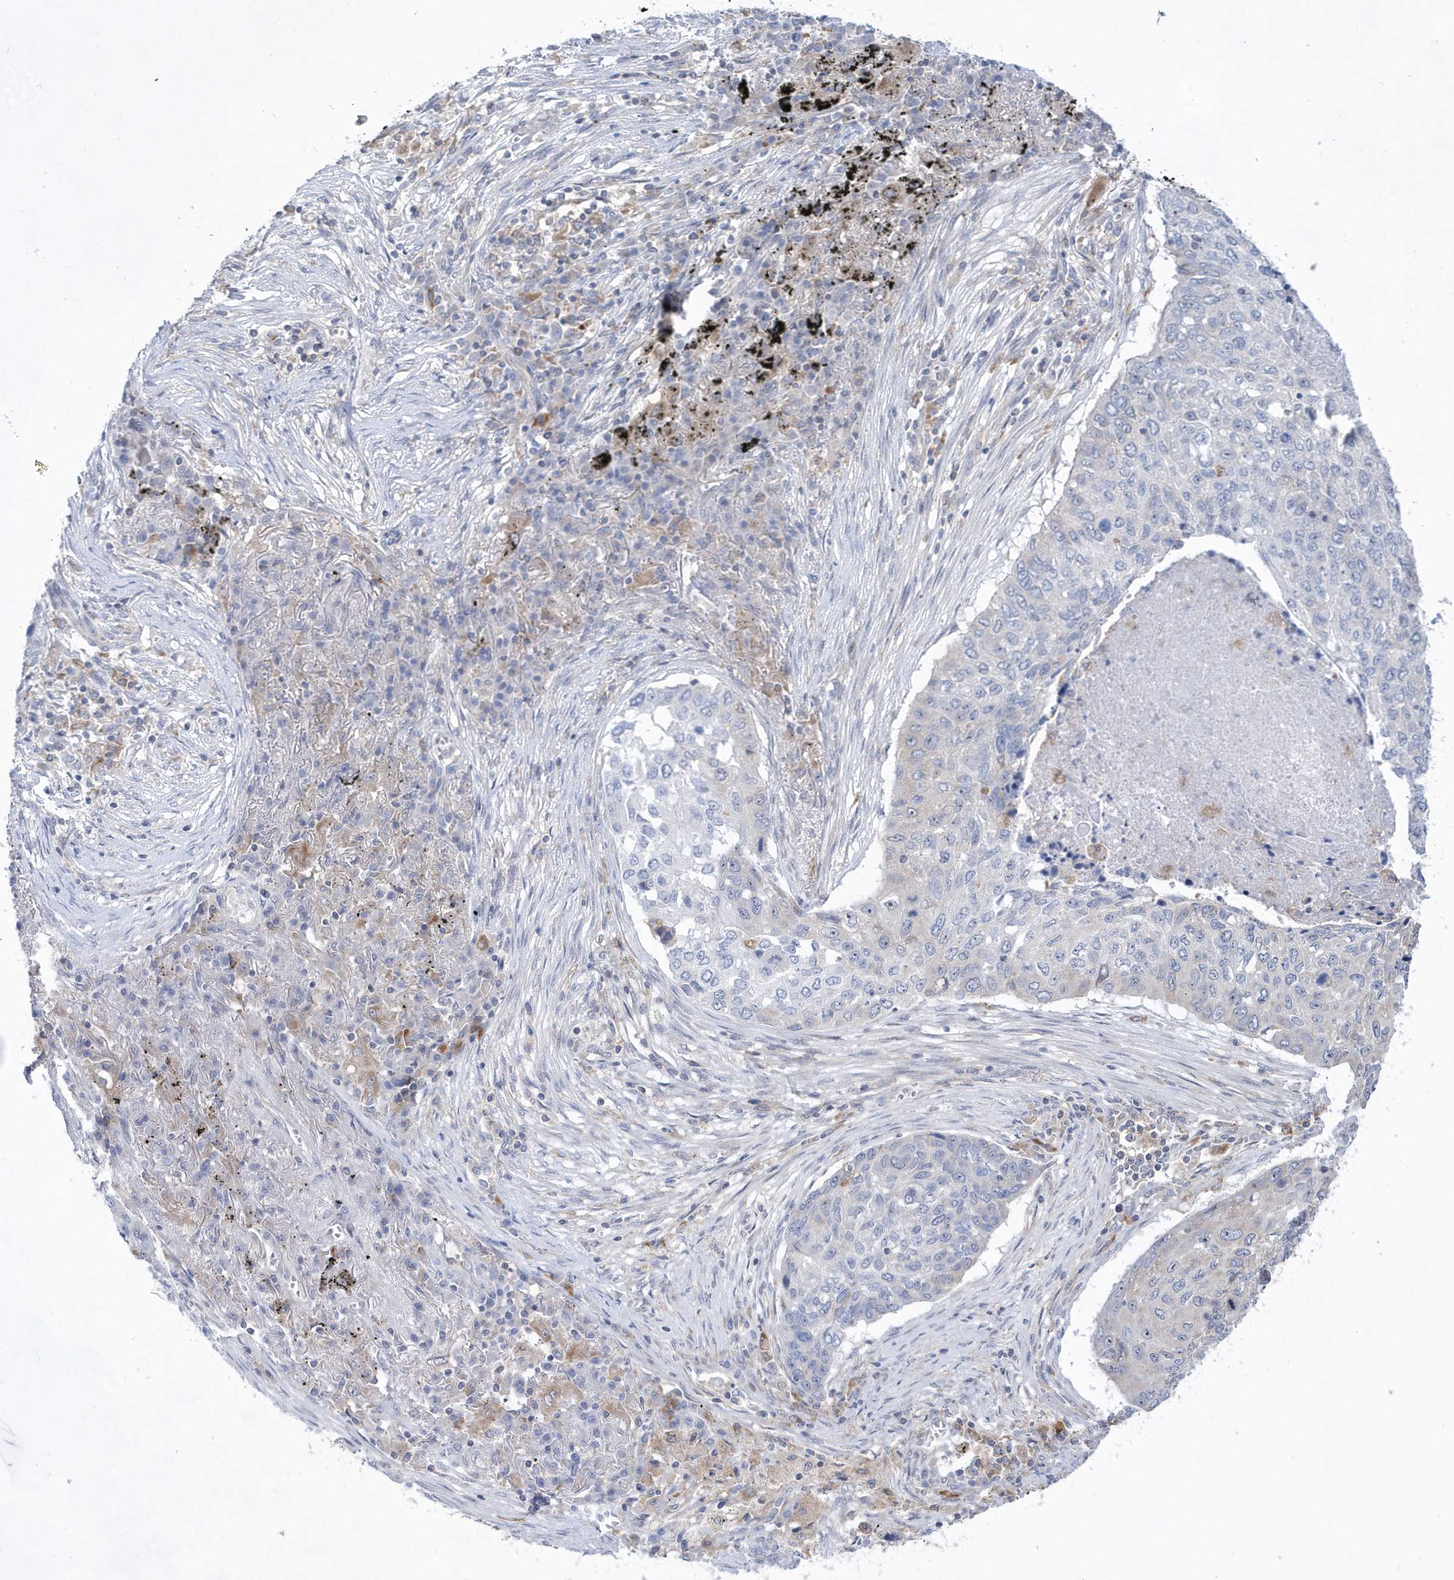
{"staining": {"intensity": "negative", "quantity": "none", "location": "none"}, "tissue": "lung cancer", "cell_type": "Tumor cells", "image_type": "cancer", "snomed": [{"axis": "morphology", "description": "Squamous cell carcinoma, NOS"}, {"axis": "topography", "description": "Lung"}], "caption": "Lung squamous cell carcinoma was stained to show a protein in brown. There is no significant expression in tumor cells.", "gene": "BDH2", "patient": {"sex": "female", "age": 63}}